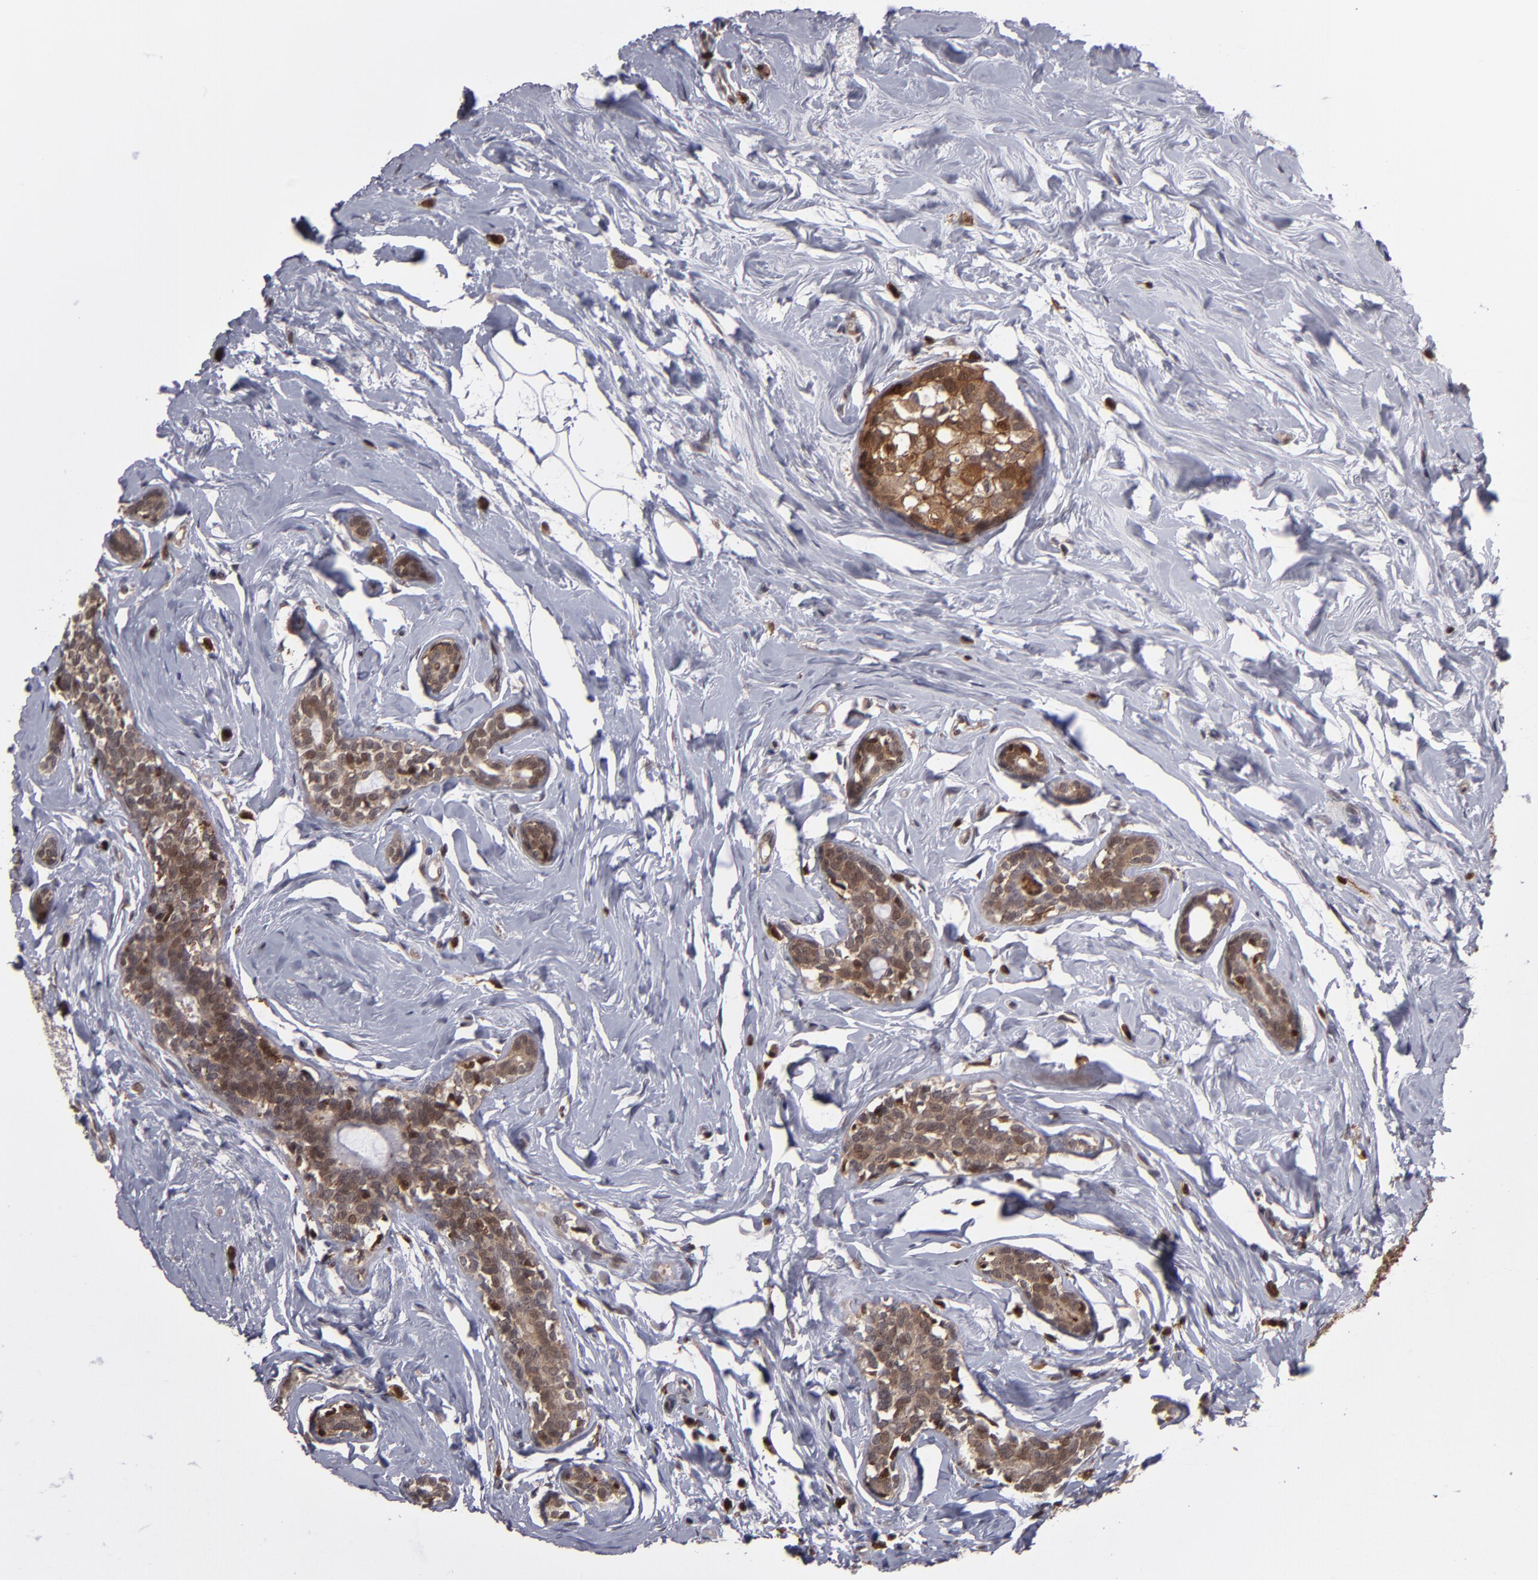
{"staining": {"intensity": "moderate", "quantity": ">75%", "location": "cytoplasmic/membranous,nuclear"}, "tissue": "breast cancer", "cell_type": "Tumor cells", "image_type": "cancer", "snomed": [{"axis": "morphology", "description": "Normal tissue, NOS"}, {"axis": "morphology", "description": "Duct carcinoma"}, {"axis": "topography", "description": "Breast"}], "caption": "Breast cancer (intraductal carcinoma) stained with a protein marker demonstrates moderate staining in tumor cells.", "gene": "GRB2", "patient": {"sex": "female", "age": 50}}